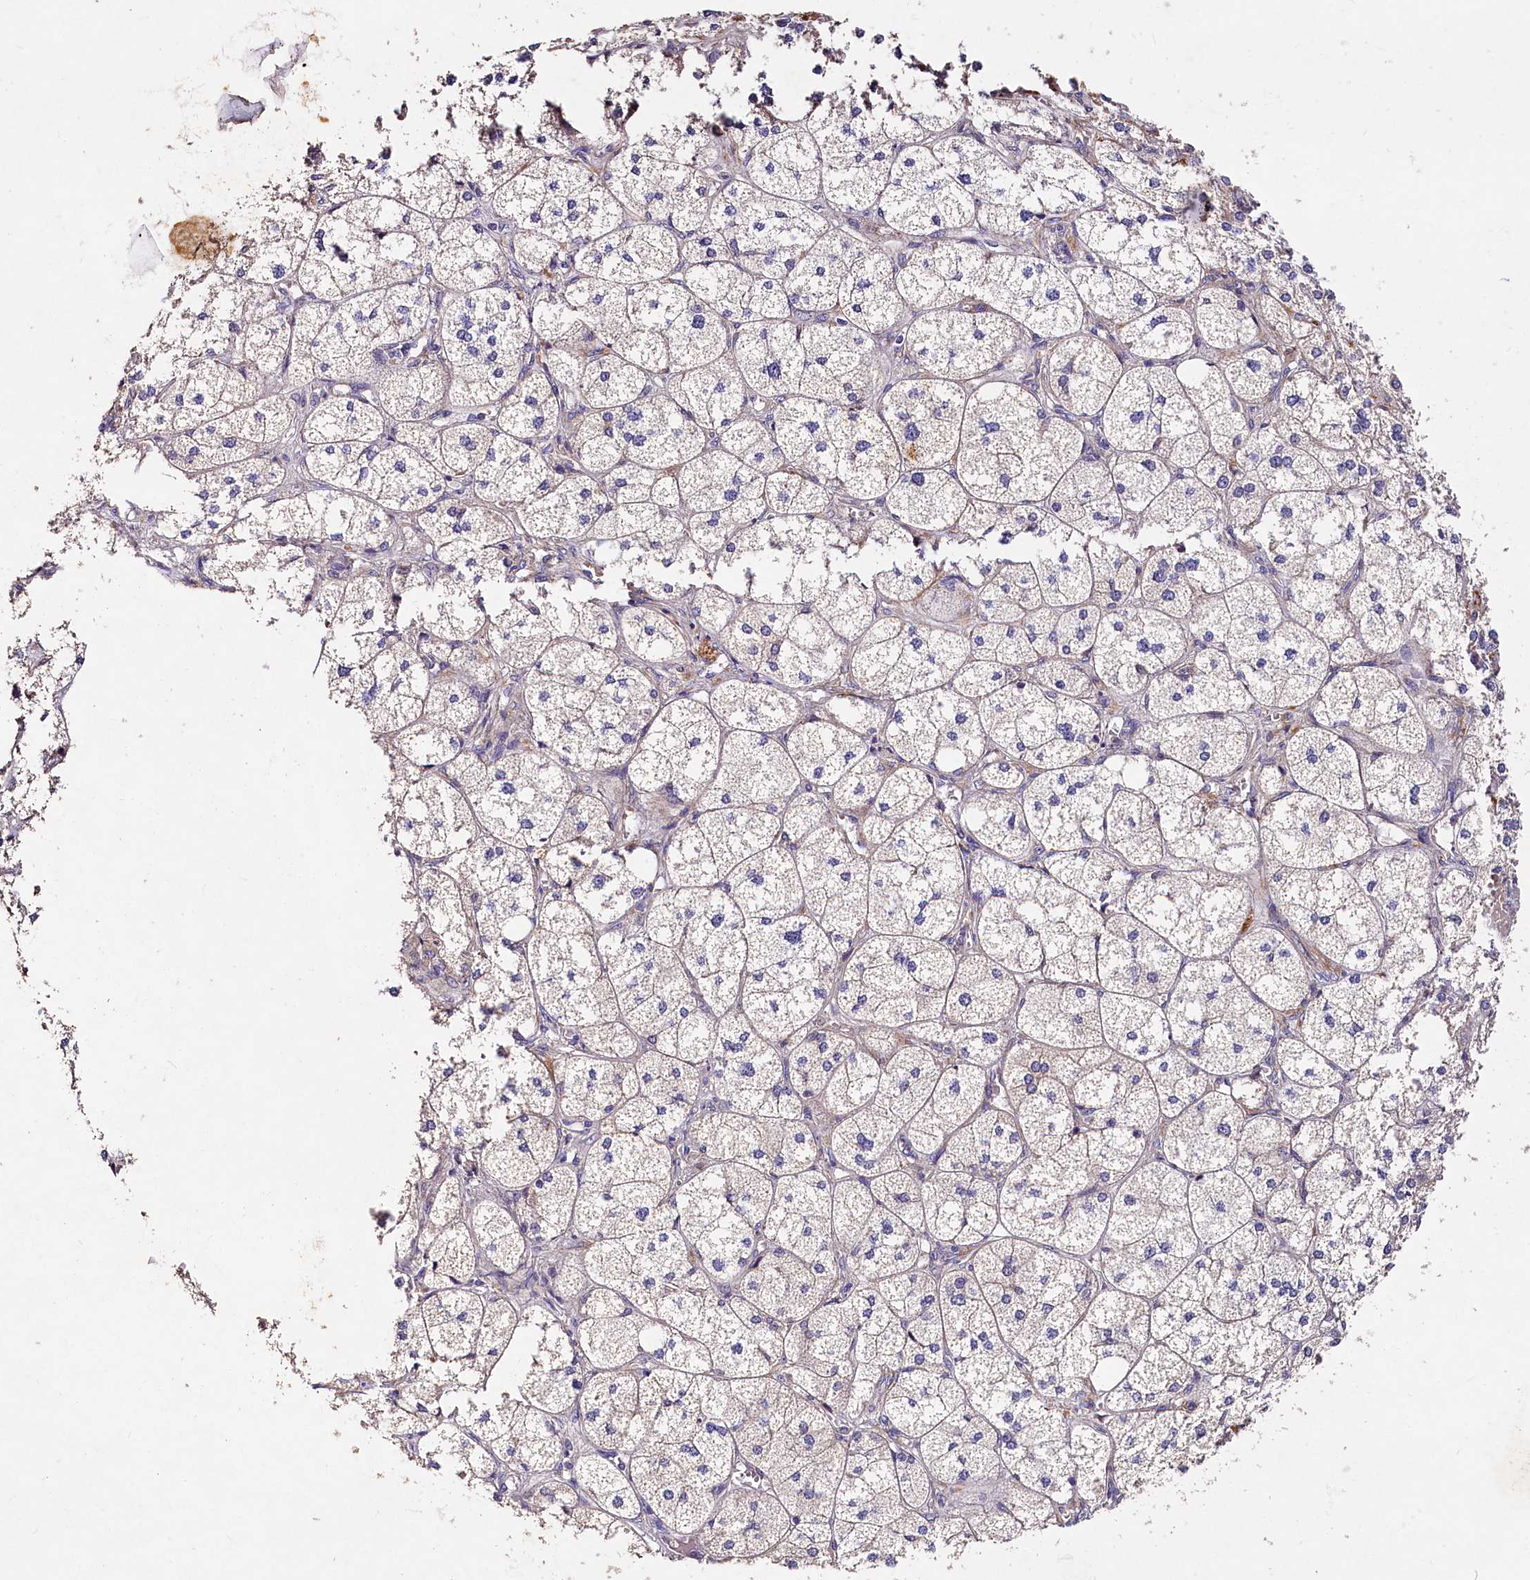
{"staining": {"intensity": "weak", "quantity": "<25%", "location": "cytoplasmic/membranous"}, "tissue": "adrenal gland", "cell_type": "Glandular cells", "image_type": "normal", "snomed": [{"axis": "morphology", "description": "Normal tissue, NOS"}, {"axis": "topography", "description": "Adrenal gland"}], "caption": "This is an immunohistochemistry (IHC) image of unremarkable human adrenal gland. There is no expression in glandular cells.", "gene": "ST7L", "patient": {"sex": "female", "age": 61}}